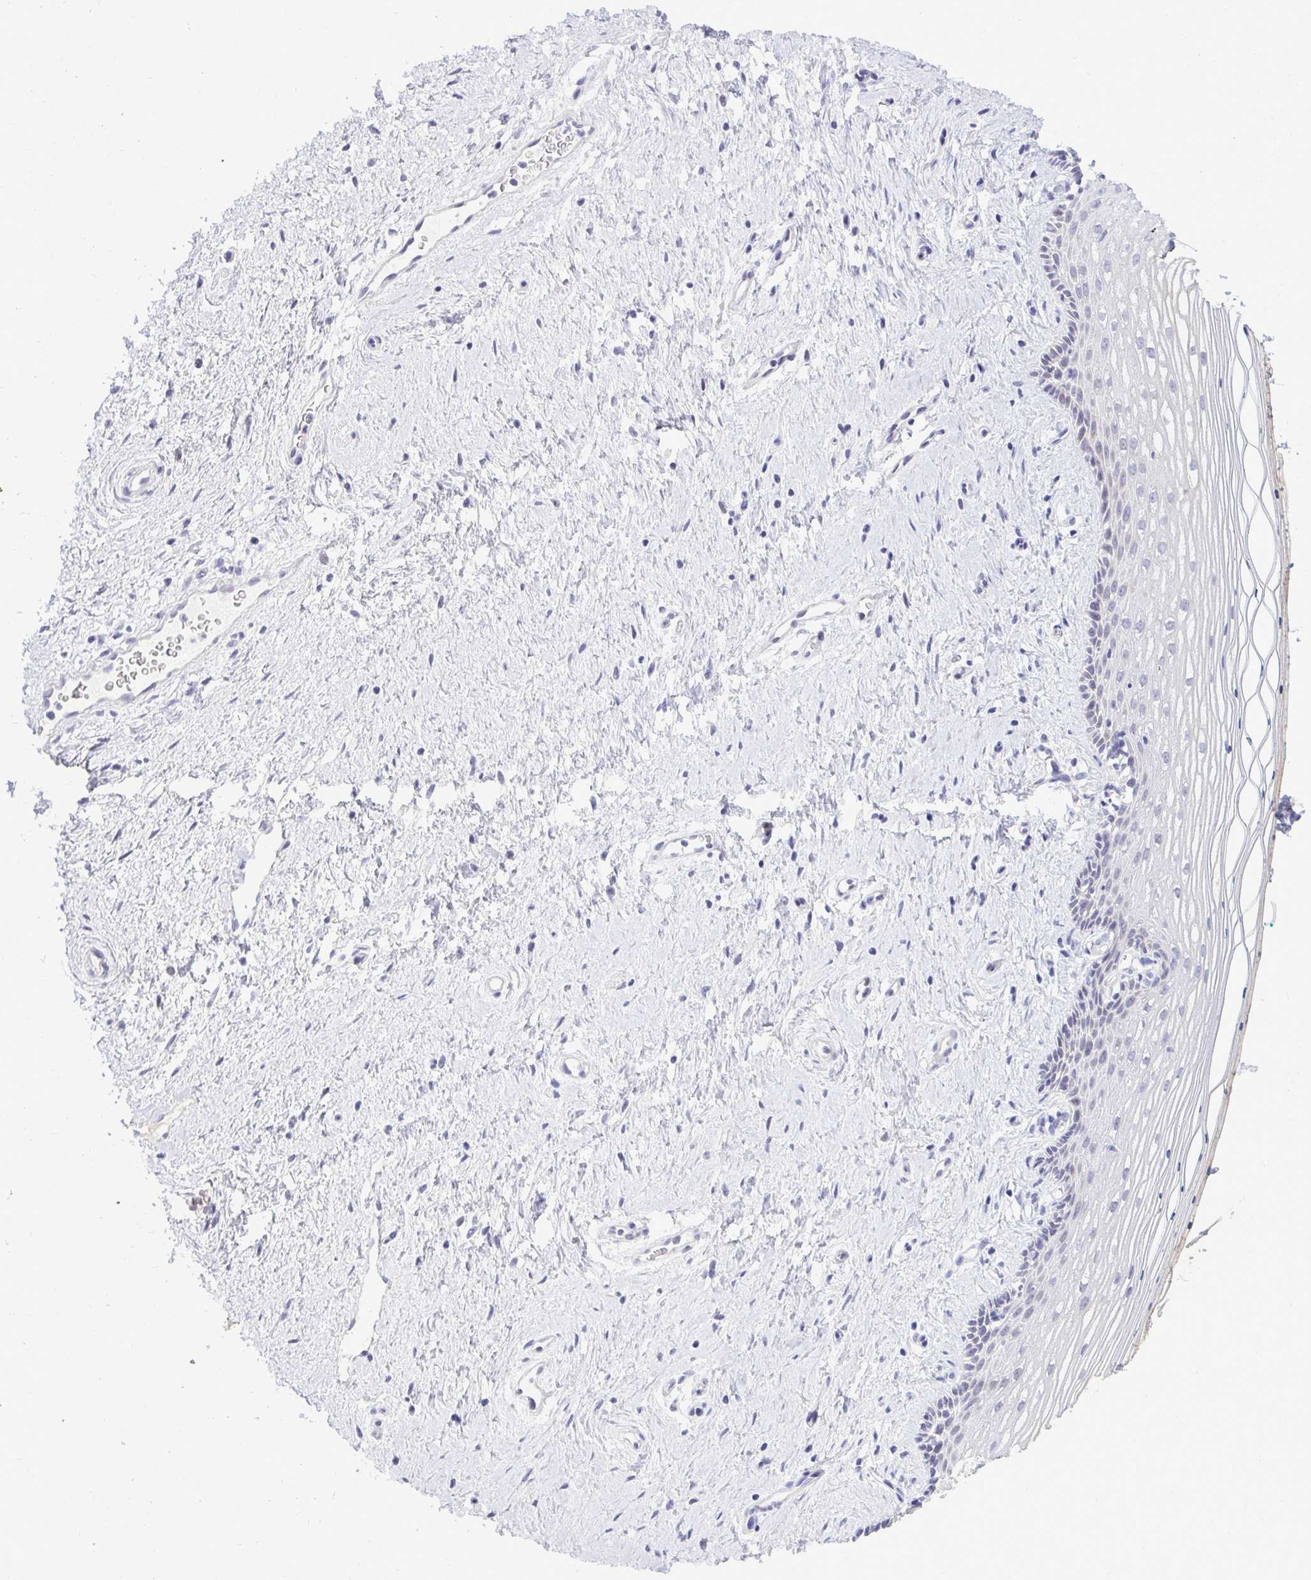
{"staining": {"intensity": "negative", "quantity": "none", "location": "none"}, "tissue": "vagina", "cell_type": "Squamous epithelial cells", "image_type": "normal", "snomed": [{"axis": "morphology", "description": "Normal tissue, NOS"}, {"axis": "topography", "description": "Vagina"}], "caption": "Human vagina stained for a protein using IHC exhibits no expression in squamous epithelial cells.", "gene": "EPOP", "patient": {"sex": "female", "age": 42}}